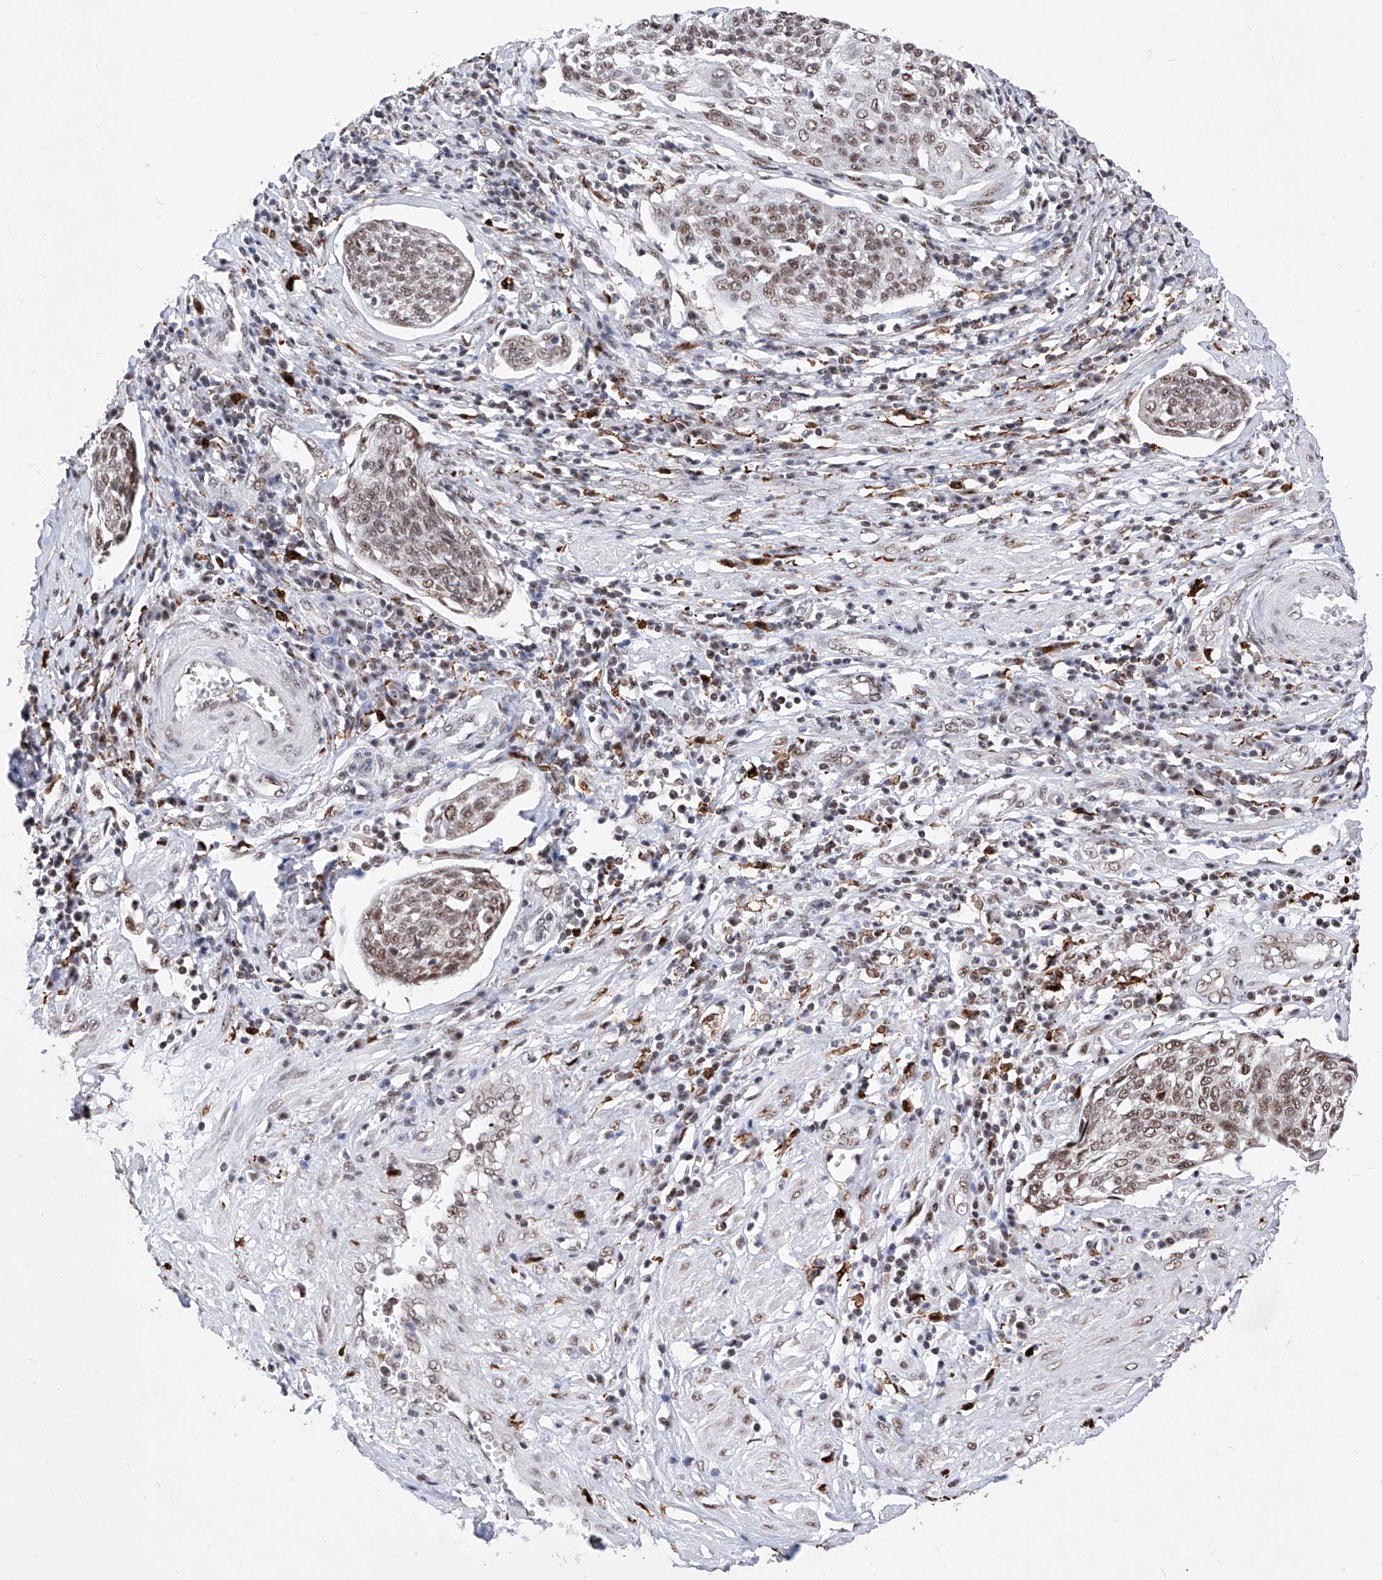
{"staining": {"intensity": "moderate", "quantity": ">75%", "location": "nuclear"}, "tissue": "cervical cancer", "cell_type": "Tumor cells", "image_type": "cancer", "snomed": [{"axis": "morphology", "description": "Squamous cell carcinoma, NOS"}, {"axis": "topography", "description": "Cervix"}], "caption": "Squamous cell carcinoma (cervical) tissue demonstrates moderate nuclear expression in about >75% of tumor cells, visualized by immunohistochemistry.", "gene": "PHF5A", "patient": {"sex": "female", "age": 34}}